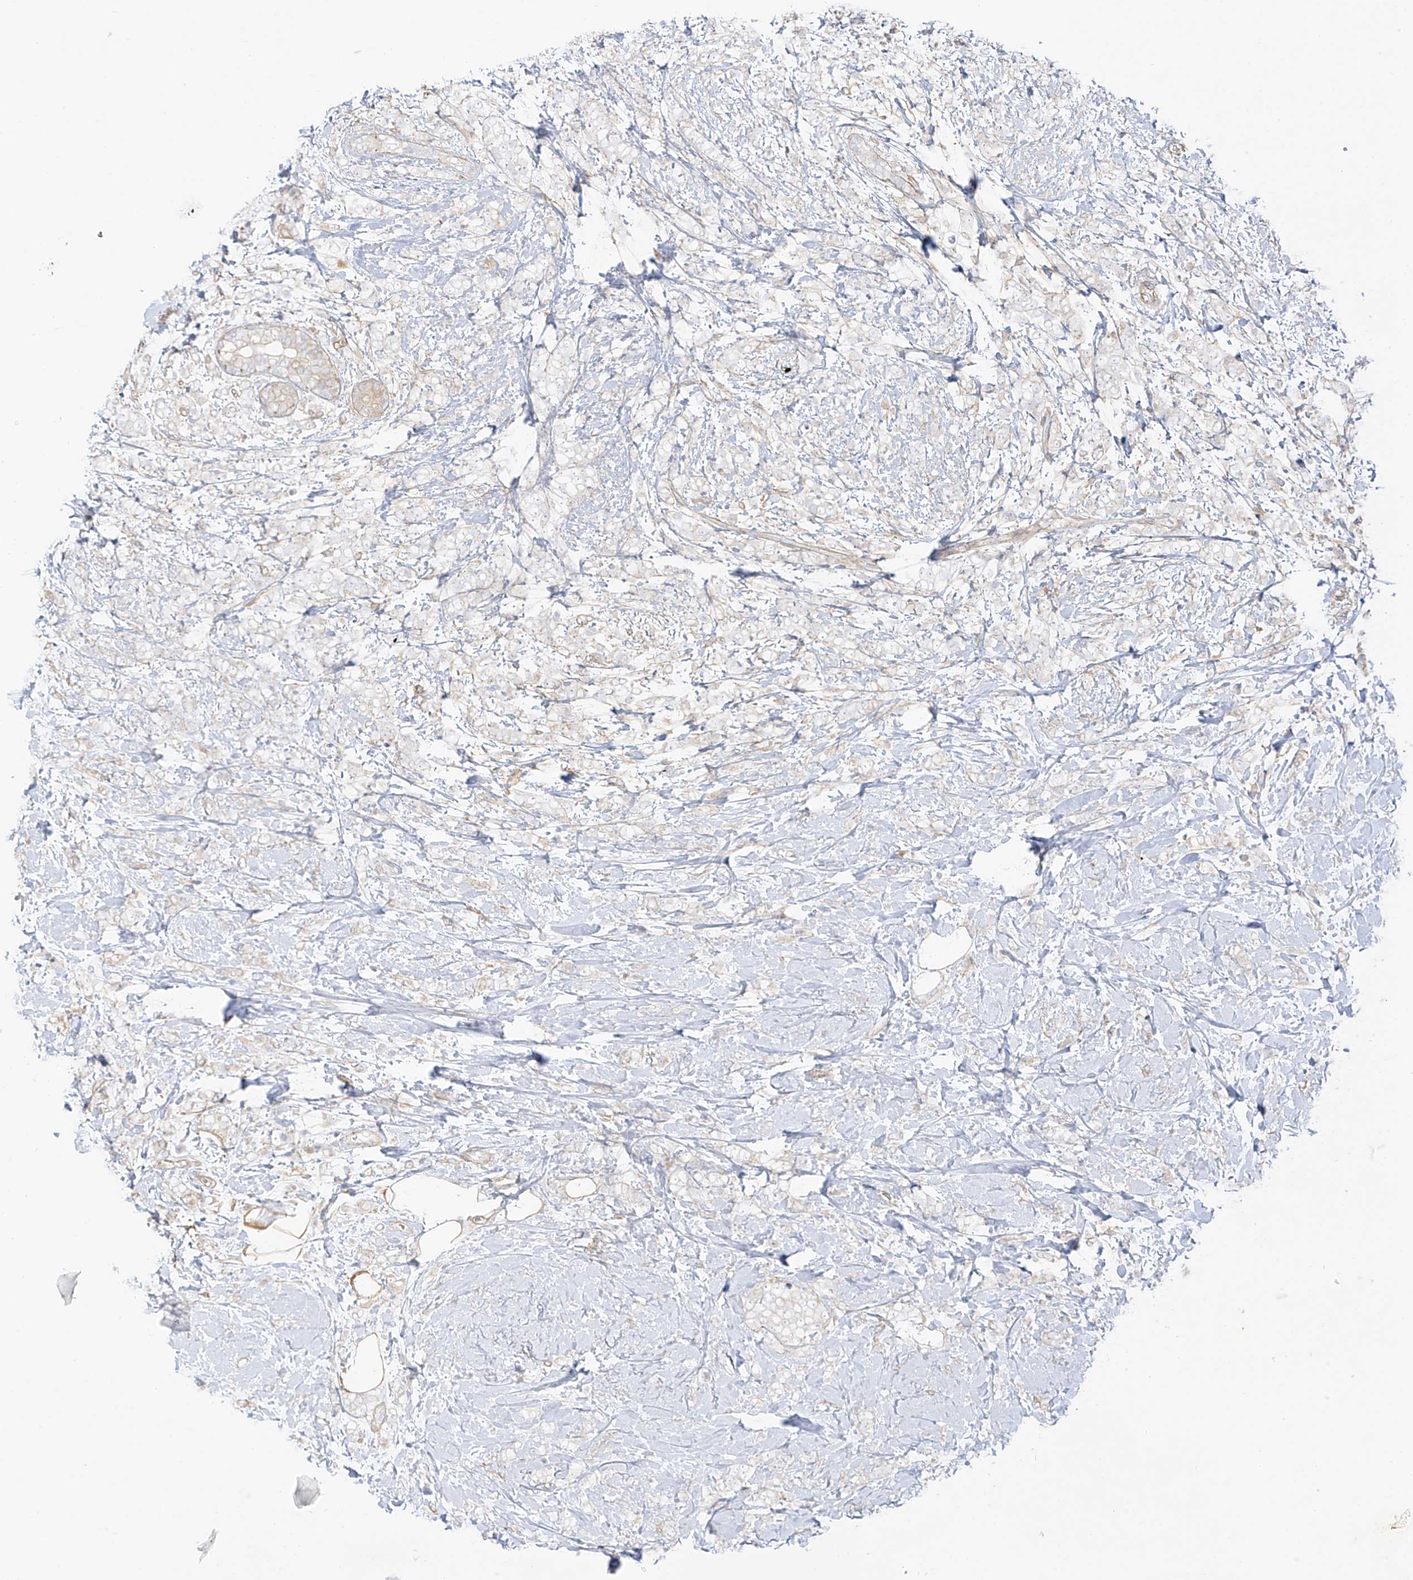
{"staining": {"intensity": "negative", "quantity": "none", "location": "none"}, "tissue": "breast cancer", "cell_type": "Tumor cells", "image_type": "cancer", "snomed": [{"axis": "morphology", "description": "Lobular carcinoma"}, {"axis": "topography", "description": "Breast"}], "caption": "This is an IHC image of human breast cancer (lobular carcinoma). There is no positivity in tumor cells.", "gene": "UPK1B", "patient": {"sex": "female", "age": 58}}